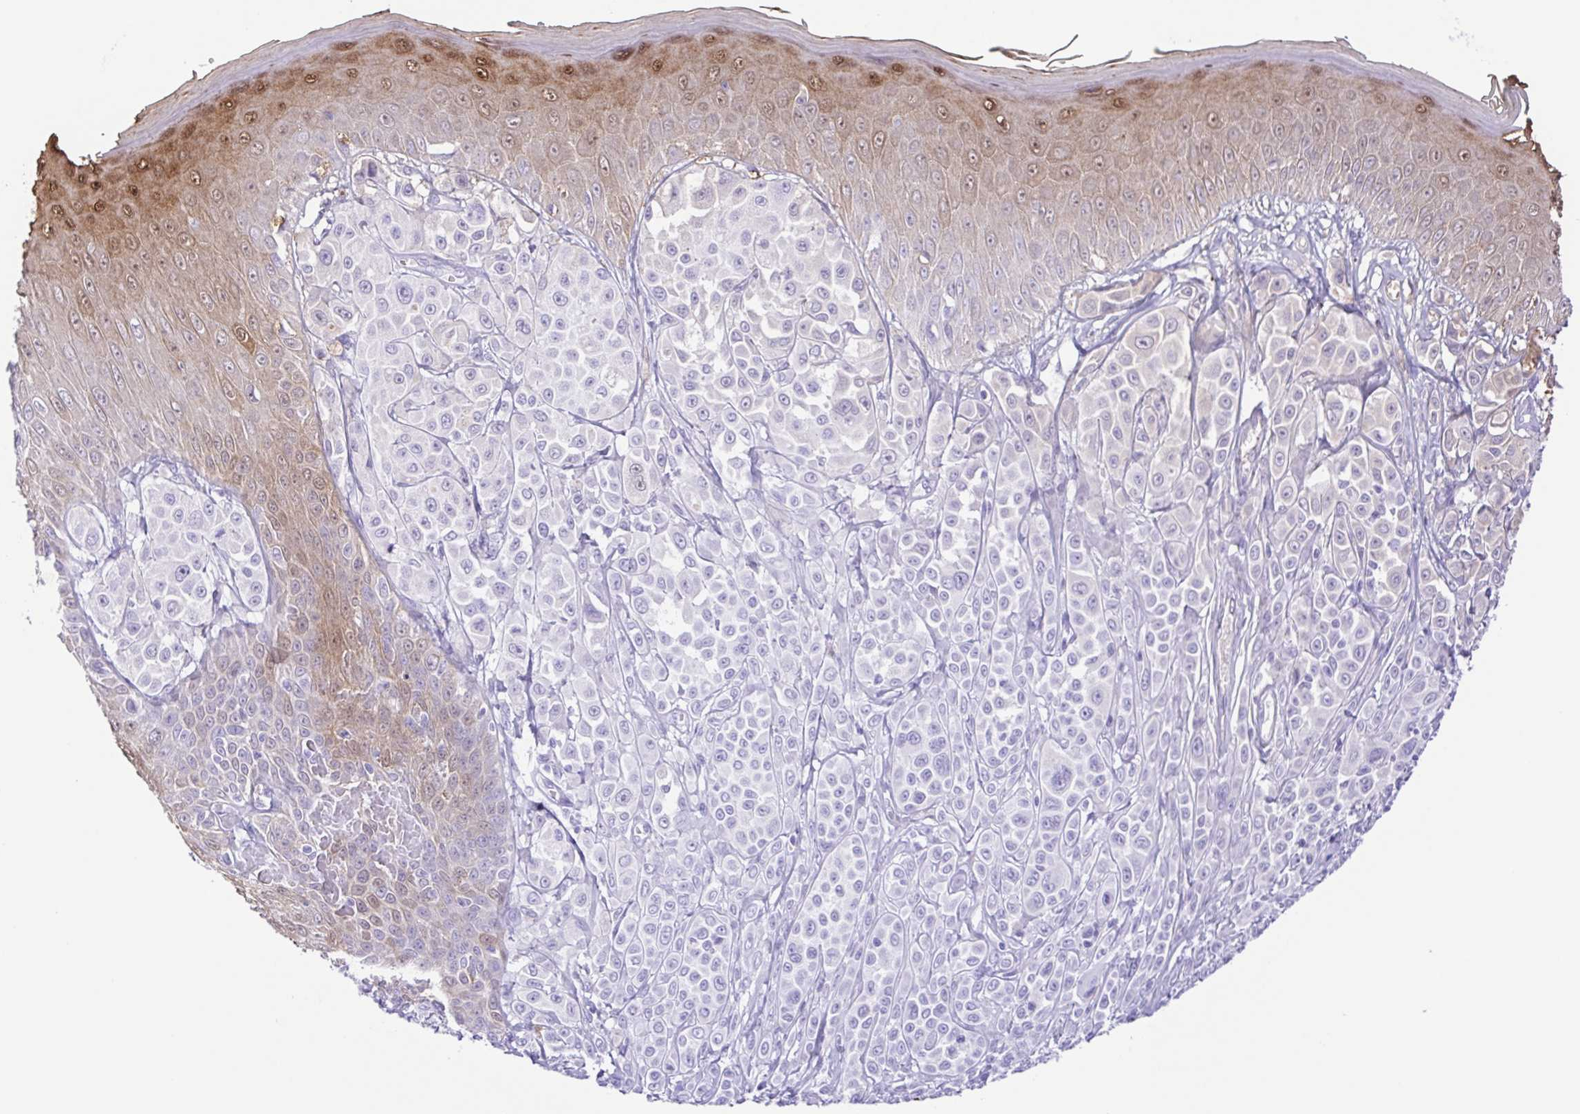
{"staining": {"intensity": "negative", "quantity": "none", "location": "none"}, "tissue": "melanoma", "cell_type": "Tumor cells", "image_type": "cancer", "snomed": [{"axis": "morphology", "description": "Malignant melanoma, NOS"}, {"axis": "topography", "description": "Skin"}], "caption": "Immunohistochemistry of malignant melanoma demonstrates no positivity in tumor cells.", "gene": "CASP14", "patient": {"sex": "male", "age": 67}}